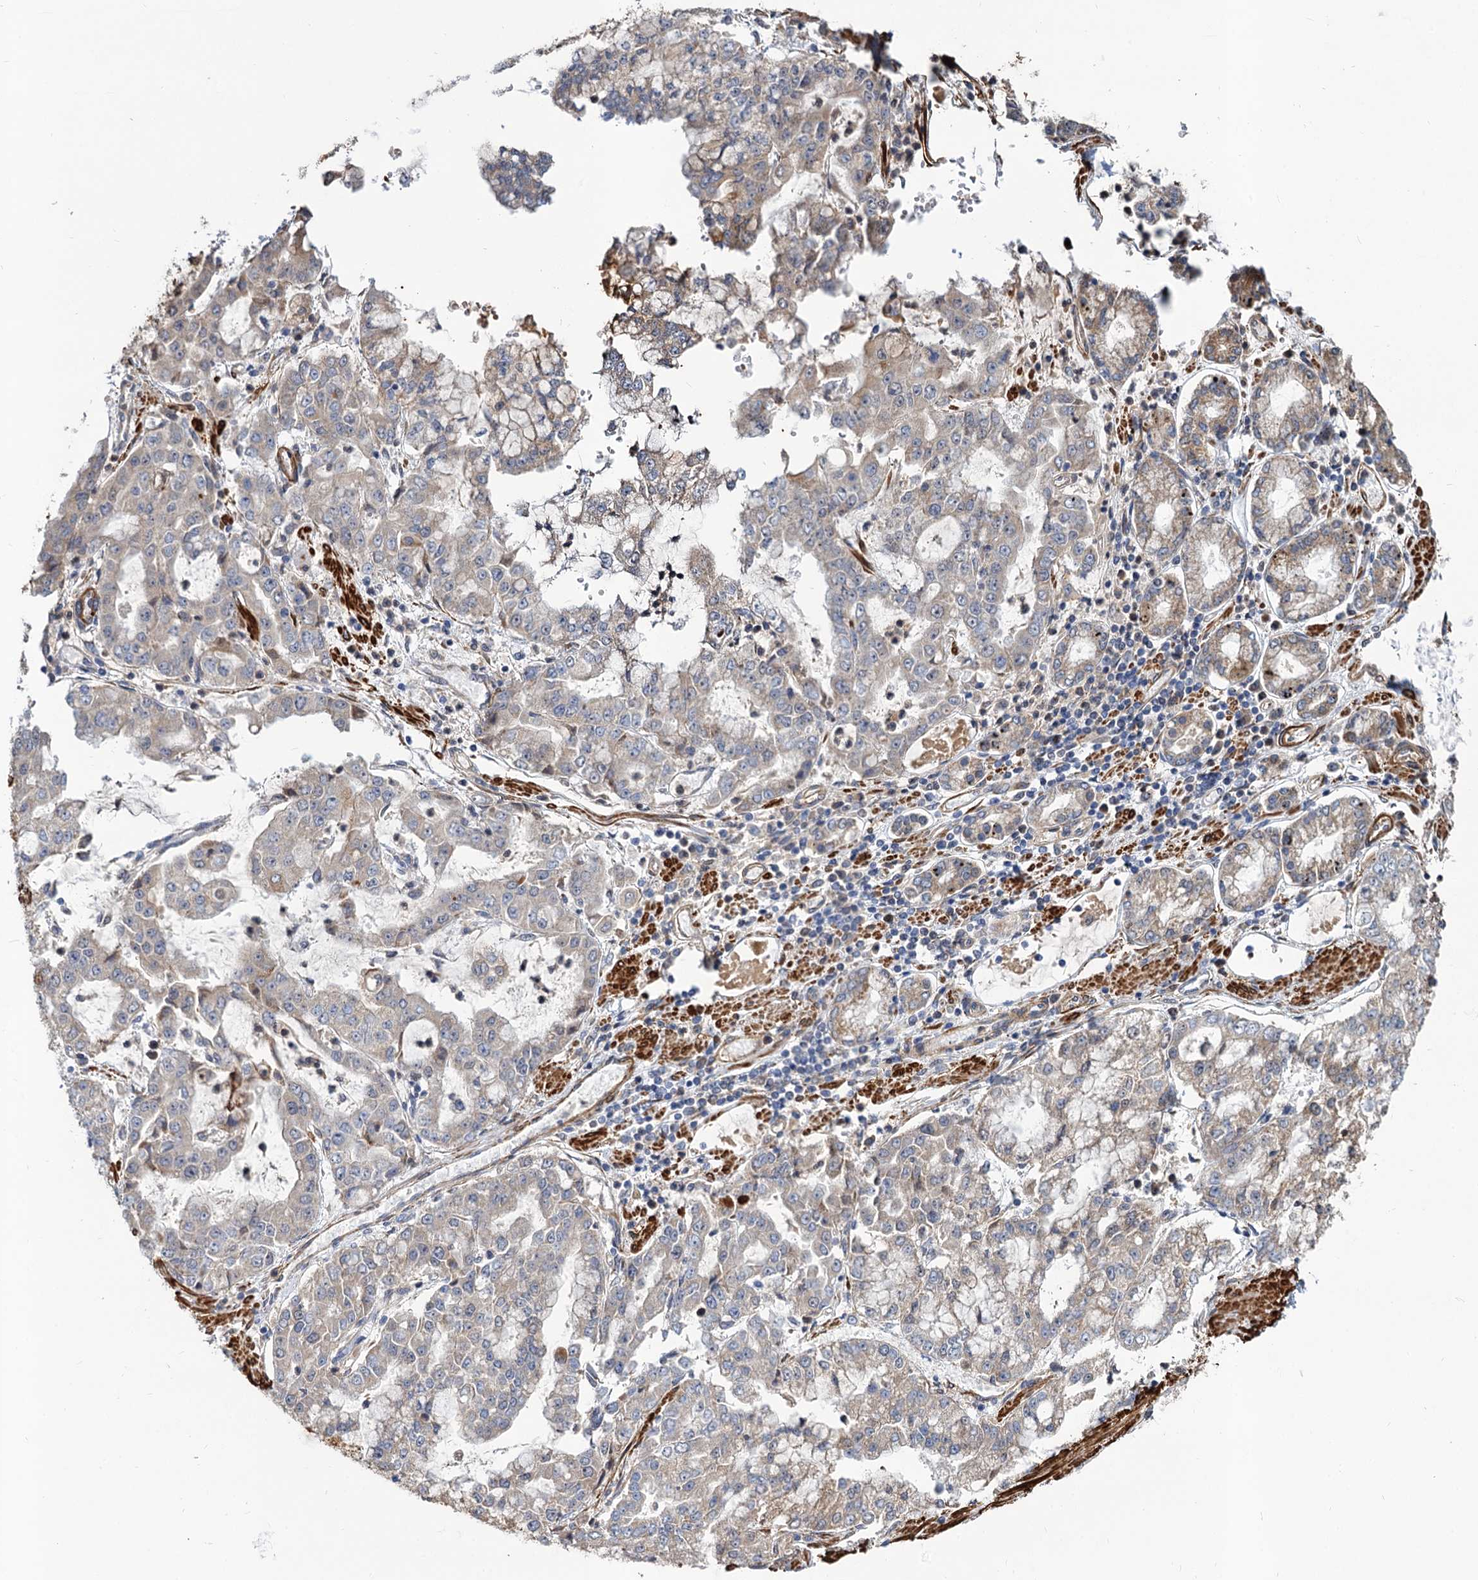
{"staining": {"intensity": "moderate", "quantity": "<25%", "location": "cytoplasmic/membranous"}, "tissue": "stomach cancer", "cell_type": "Tumor cells", "image_type": "cancer", "snomed": [{"axis": "morphology", "description": "Adenocarcinoma, NOS"}, {"axis": "topography", "description": "Stomach"}], "caption": "Protein expression by immunohistochemistry (IHC) exhibits moderate cytoplasmic/membranous positivity in about <25% of tumor cells in stomach cancer (adenocarcinoma). Using DAB (brown) and hematoxylin (blue) stains, captured at high magnification using brightfield microscopy.", "gene": "ALKBH7", "patient": {"sex": "male", "age": 76}}